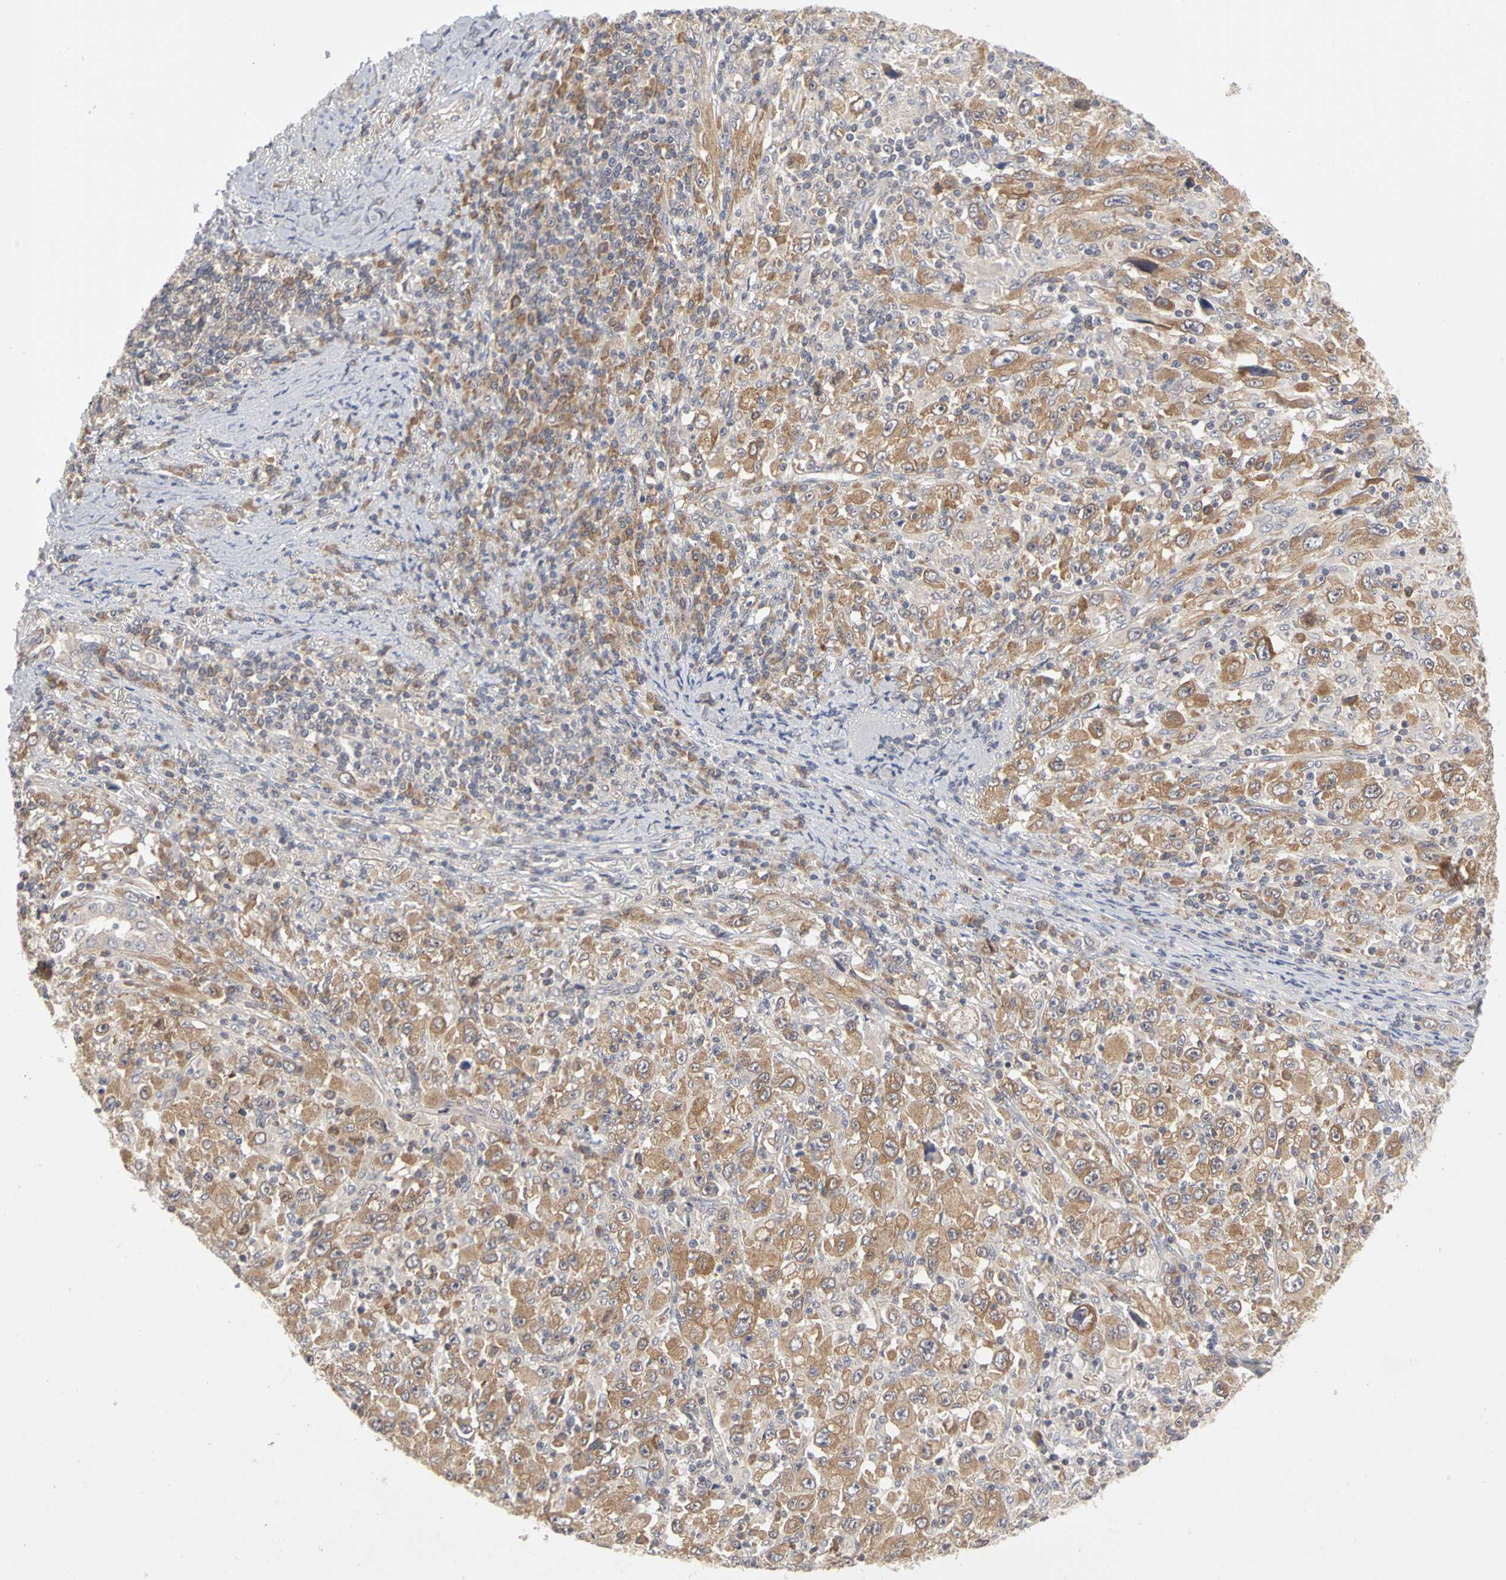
{"staining": {"intensity": "moderate", "quantity": ">75%", "location": "cytoplasmic/membranous"}, "tissue": "melanoma", "cell_type": "Tumor cells", "image_type": "cancer", "snomed": [{"axis": "morphology", "description": "Malignant melanoma, Metastatic site"}, {"axis": "topography", "description": "Skin"}], "caption": "This image displays melanoma stained with immunohistochemistry (IHC) to label a protein in brown. The cytoplasmic/membranous of tumor cells show moderate positivity for the protein. Nuclei are counter-stained blue.", "gene": "IRAK1", "patient": {"sex": "female", "age": 56}}